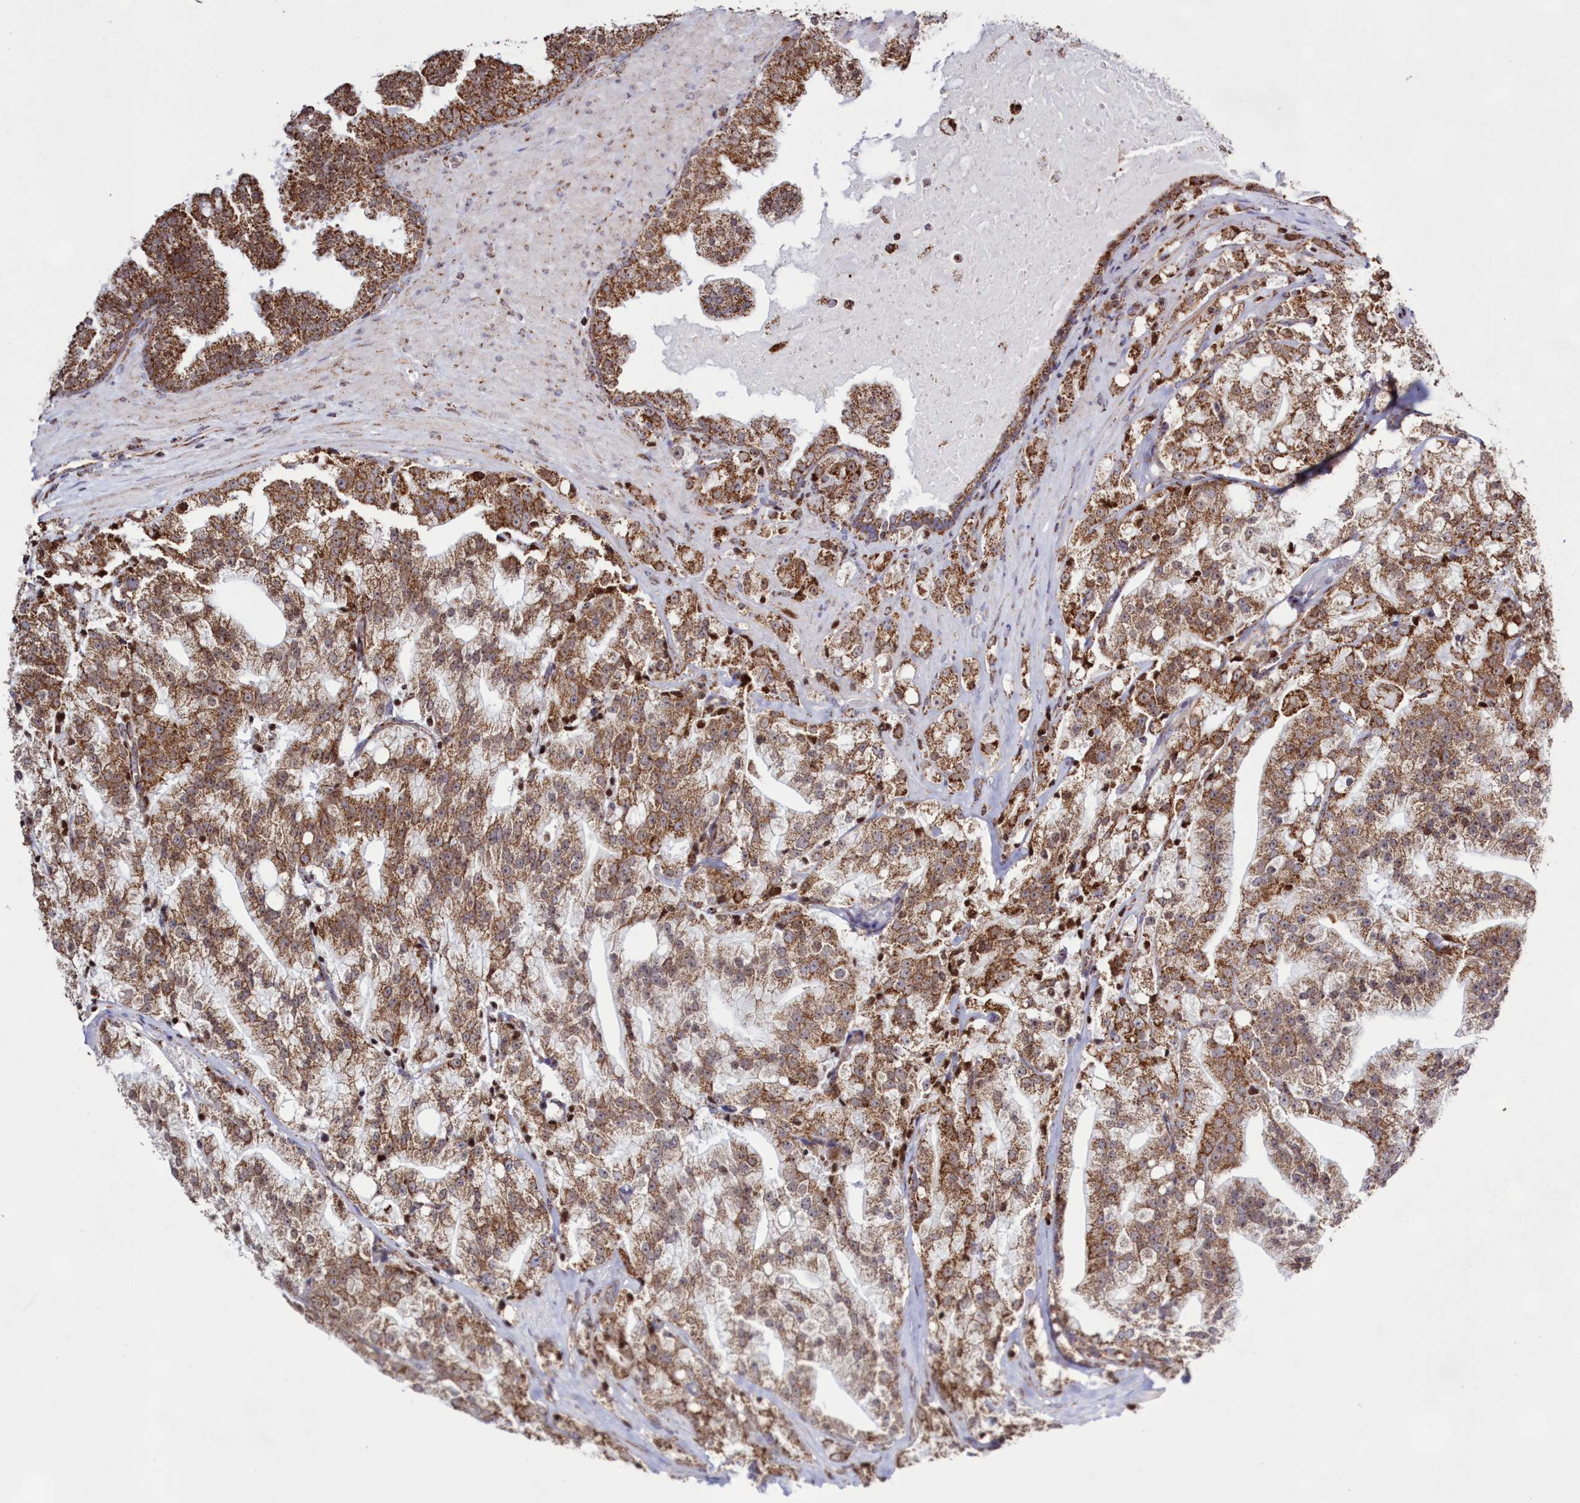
{"staining": {"intensity": "moderate", "quantity": ">75%", "location": "cytoplasmic/membranous"}, "tissue": "prostate cancer", "cell_type": "Tumor cells", "image_type": "cancer", "snomed": [{"axis": "morphology", "description": "Adenocarcinoma, High grade"}, {"axis": "topography", "description": "Prostate"}], "caption": "IHC (DAB) staining of human adenocarcinoma (high-grade) (prostate) exhibits moderate cytoplasmic/membranous protein staining in approximately >75% of tumor cells.", "gene": "HADHB", "patient": {"sex": "male", "age": 64}}